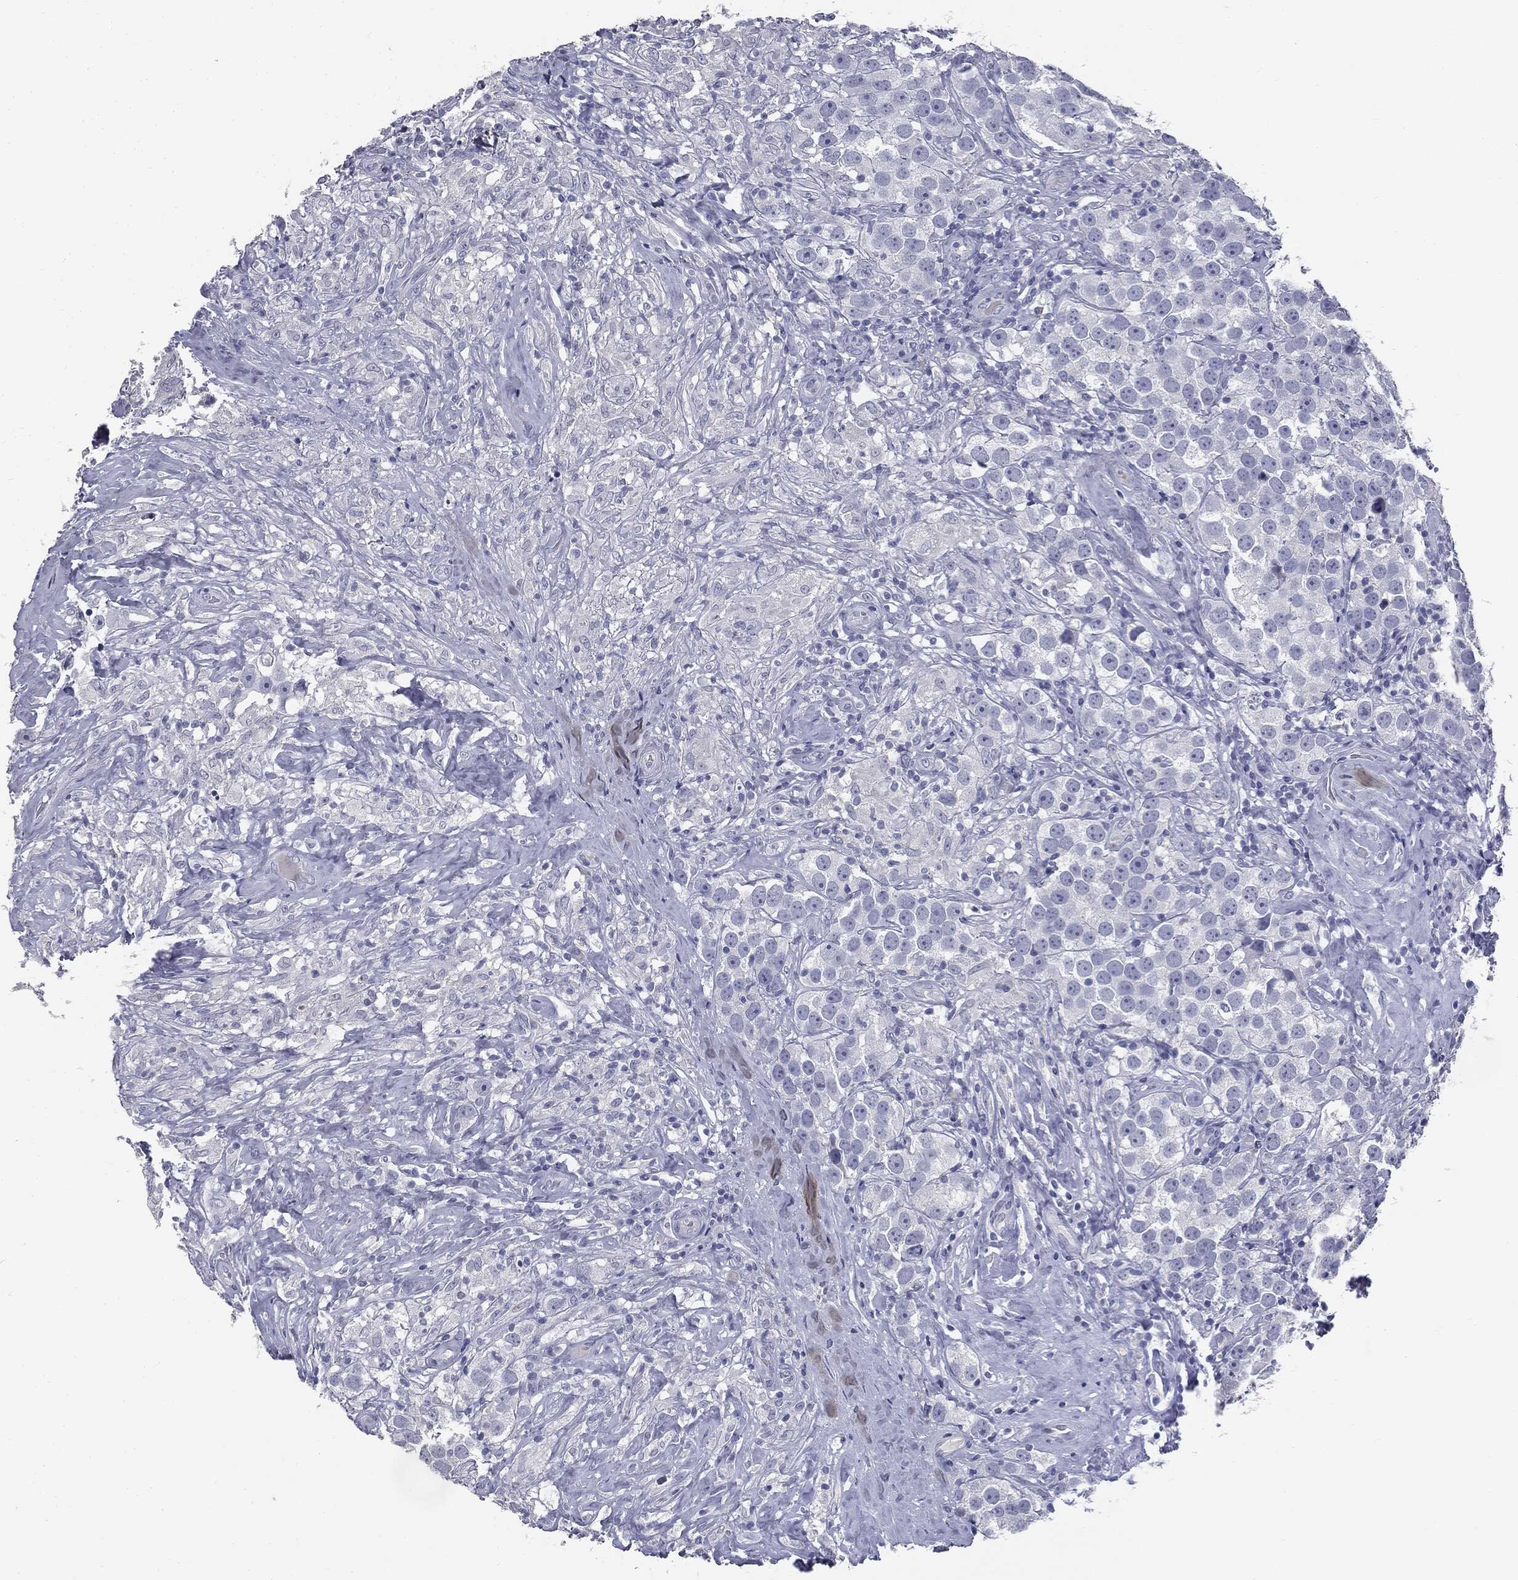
{"staining": {"intensity": "negative", "quantity": "none", "location": "none"}, "tissue": "testis cancer", "cell_type": "Tumor cells", "image_type": "cancer", "snomed": [{"axis": "morphology", "description": "Seminoma, NOS"}, {"axis": "topography", "description": "Testis"}], "caption": "This photomicrograph is of testis cancer stained with IHC to label a protein in brown with the nuclei are counter-stained blue. There is no staining in tumor cells.", "gene": "AFP", "patient": {"sex": "male", "age": 49}}